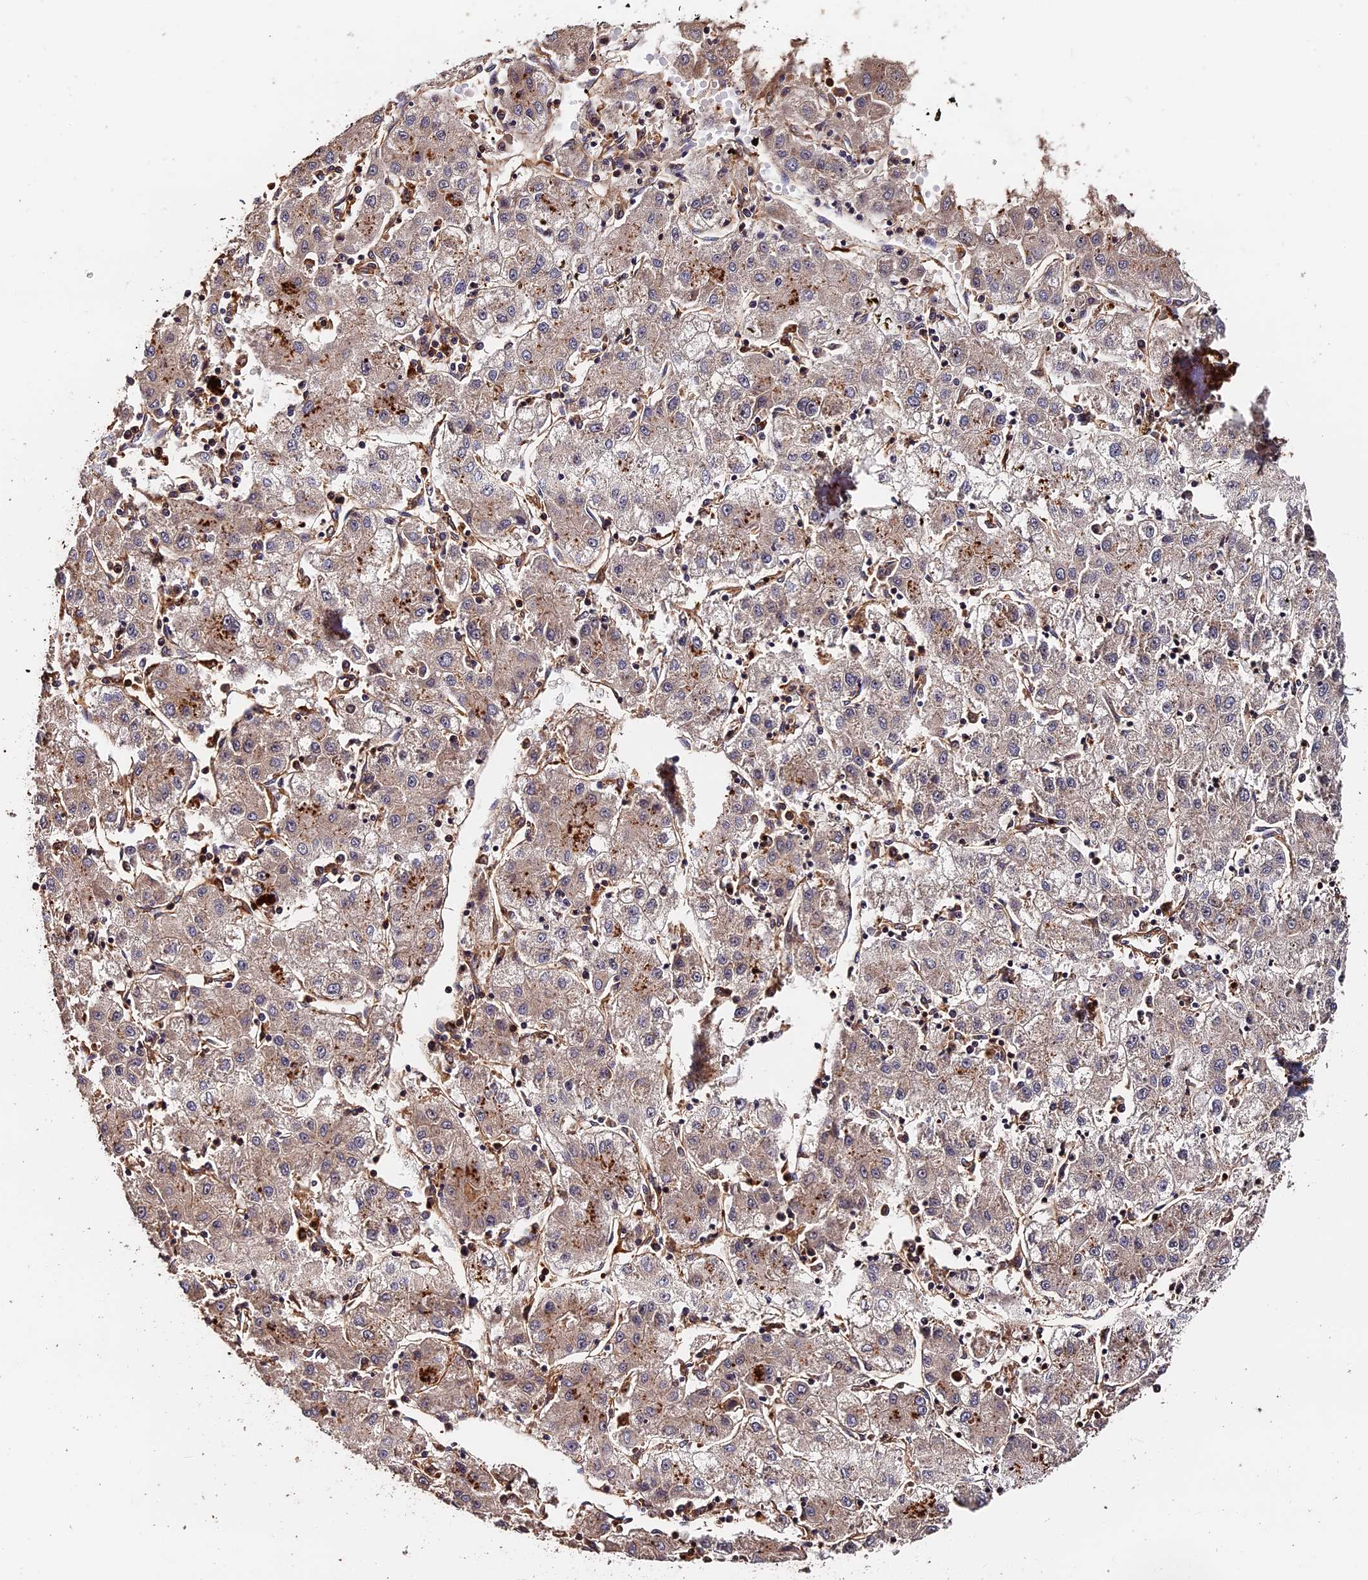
{"staining": {"intensity": "weak", "quantity": "<25%", "location": "cytoplasmic/membranous"}, "tissue": "liver cancer", "cell_type": "Tumor cells", "image_type": "cancer", "snomed": [{"axis": "morphology", "description": "Carcinoma, Hepatocellular, NOS"}, {"axis": "topography", "description": "Liver"}], "caption": "The image exhibits no staining of tumor cells in liver cancer (hepatocellular carcinoma). (Immunohistochemistry (ihc), brightfield microscopy, high magnification).", "gene": "MMP15", "patient": {"sex": "male", "age": 72}}